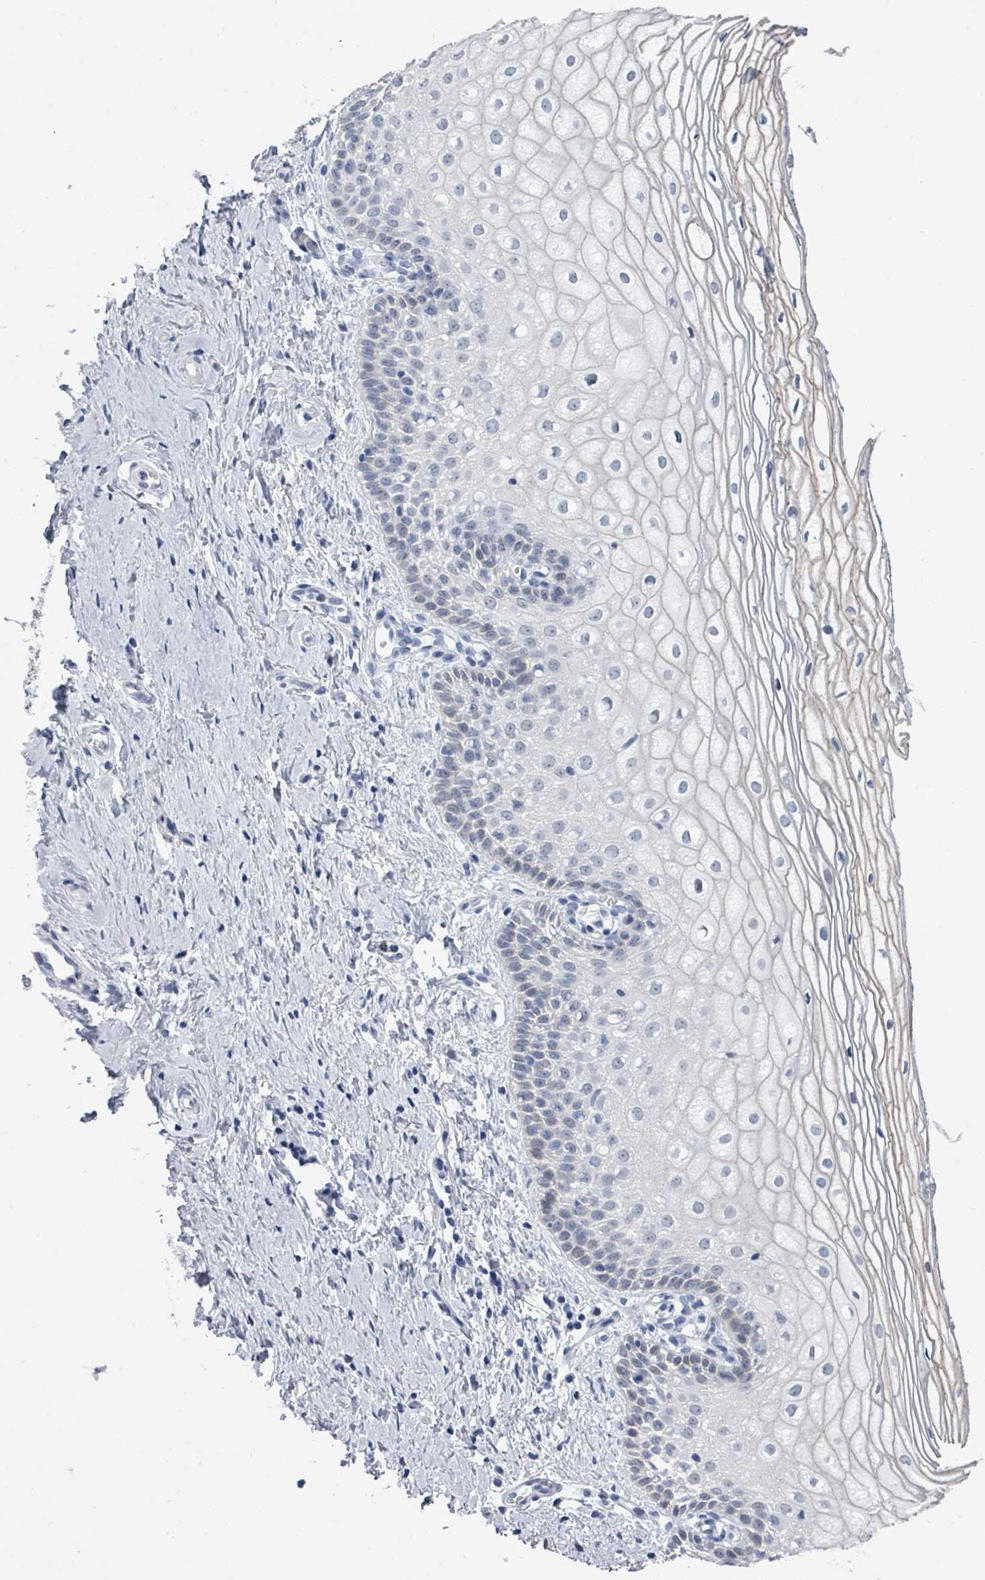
{"staining": {"intensity": "moderate", "quantity": "<25%", "location": "cytoplasmic/membranous"}, "tissue": "vagina", "cell_type": "Squamous epithelial cells", "image_type": "normal", "snomed": [{"axis": "morphology", "description": "Normal tissue, NOS"}, {"axis": "topography", "description": "Vagina"}], "caption": "This histopathology image reveals IHC staining of normal vagina, with low moderate cytoplasmic/membranous positivity in approximately <25% of squamous epithelial cells.", "gene": "CT45A10", "patient": {"sex": "female", "age": 56}}